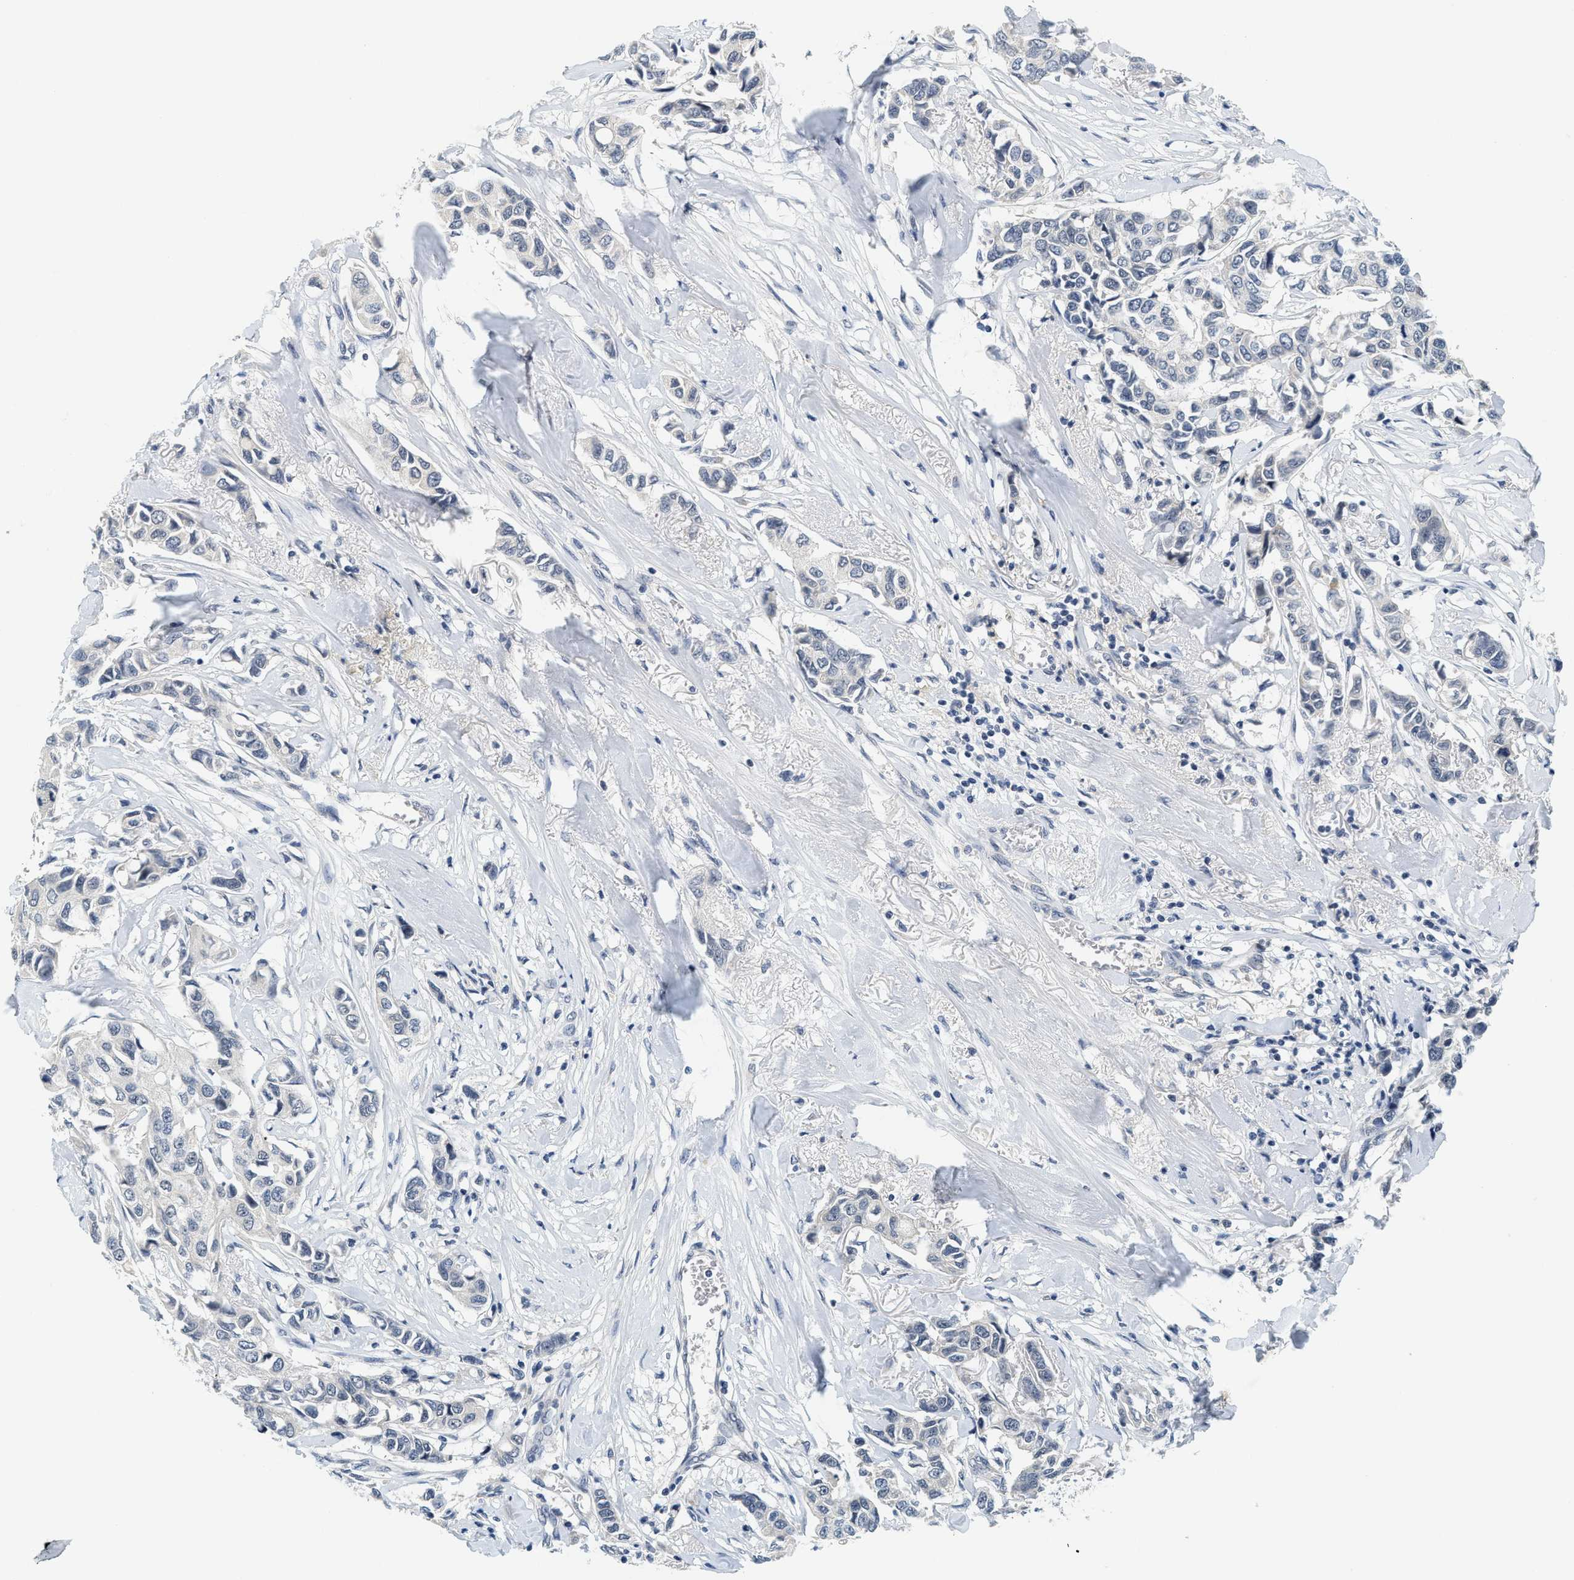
{"staining": {"intensity": "negative", "quantity": "none", "location": "none"}, "tissue": "breast cancer", "cell_type": "Tumor cells", "image_type": "cancer", "snomed": [{"axis": "morphology", "description": "Duct carcinoma"}, {"axis": "topography", "description": "Breast"}], "caption": "Immunohistochemical staining of invasive ductal carcinoma (breast) exhibits no significant staining in tumor cells.", "gene": "MZF1", "patient": {"sex": "female", "age": 80}}